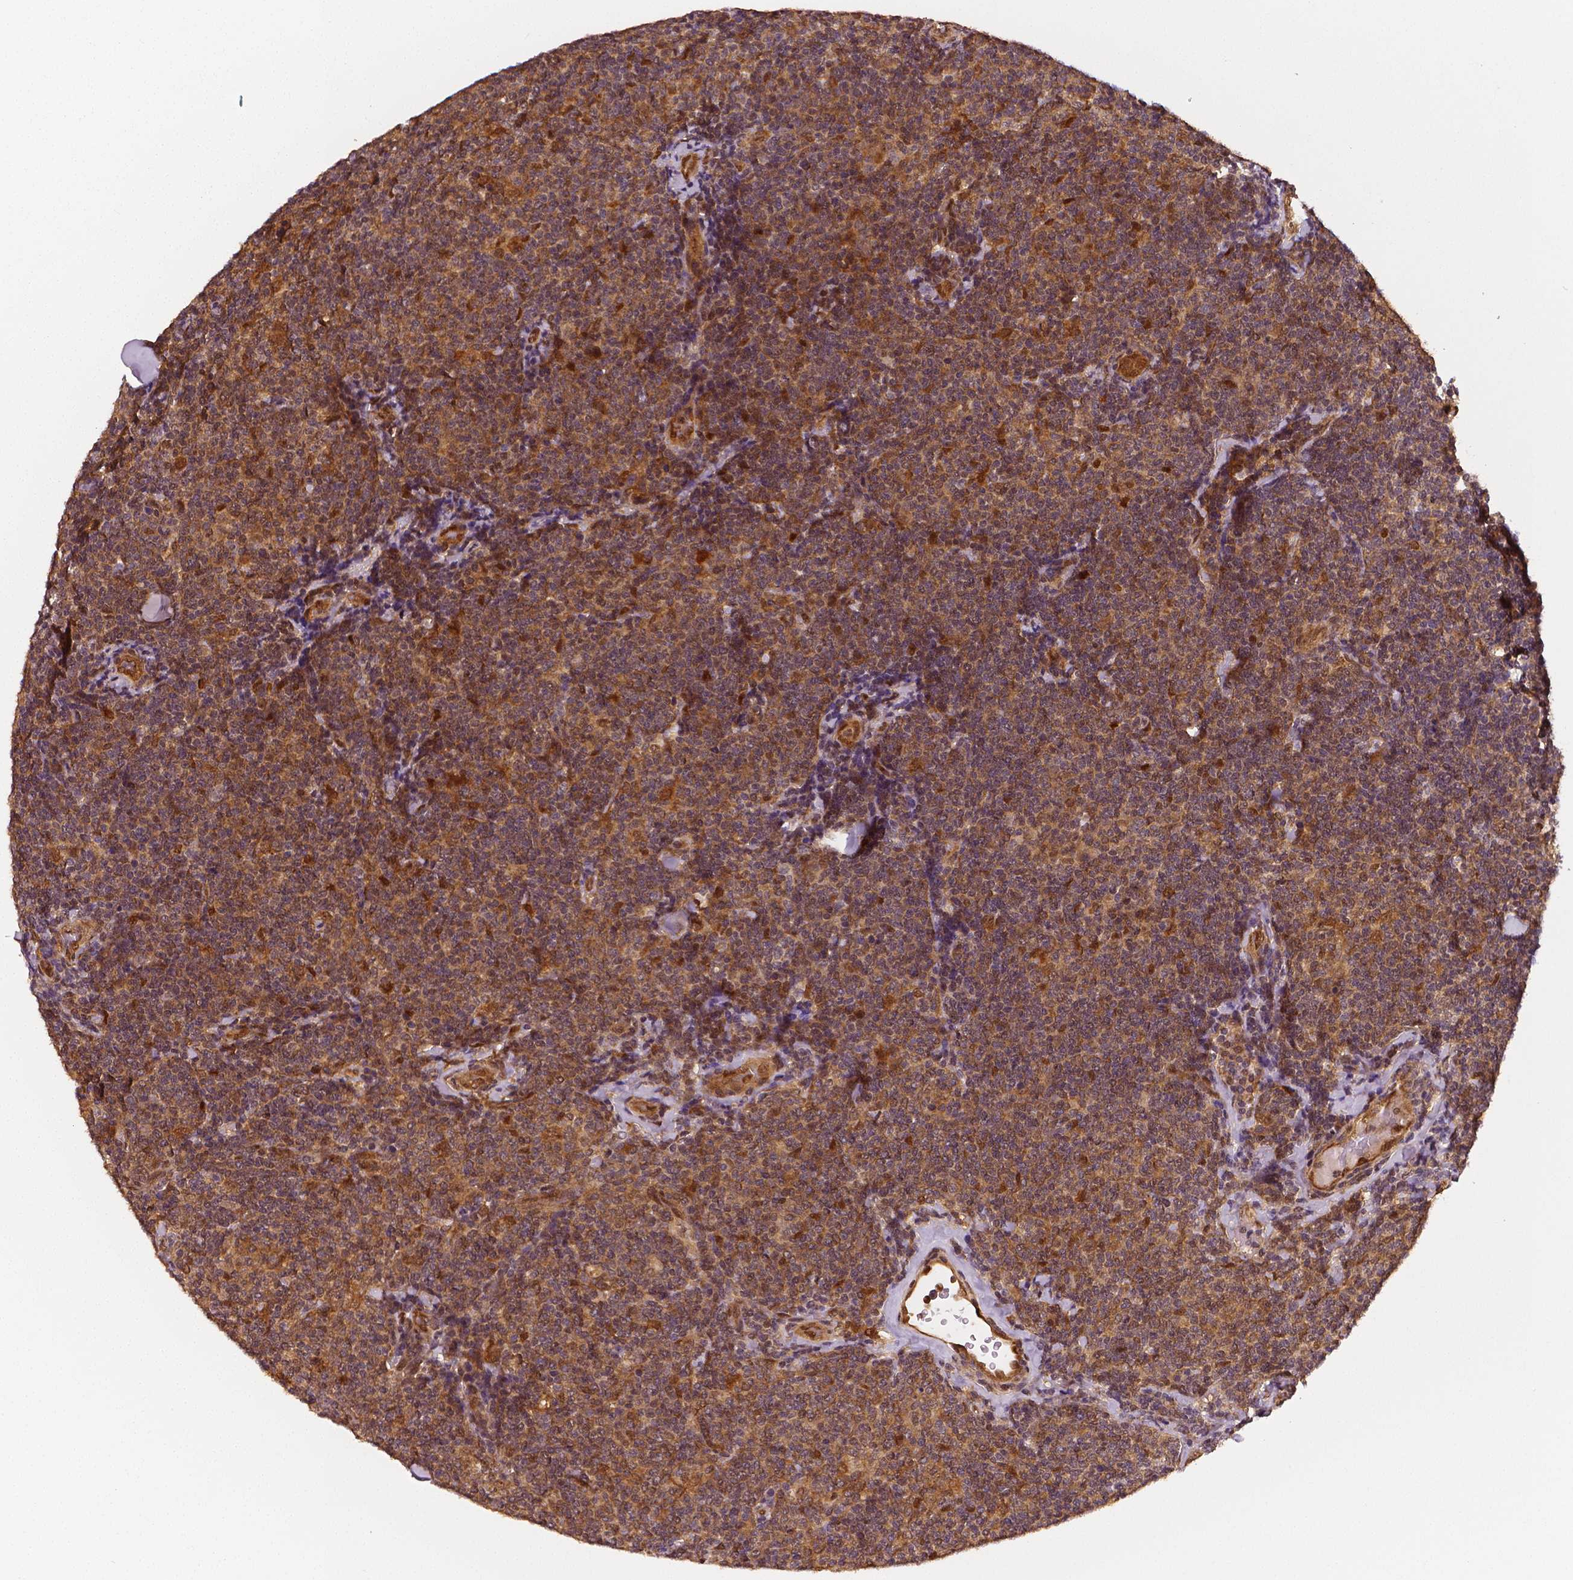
{"staining": {"intensity": "moderate", "quantity": ">75%", "location": "cytoplasmic/membranous"}, "tissue": "lymphoma", "cell_type": "Tumor cells", "image_type": "cancer", "snomed": [{"axis": "morphology", "description": "Malignant lymphoma, non-Hodgkin's type, Low grade"}, {"axis": "topography", "description": "Lymph node"}], "caption": "This image displays low-grade malignant lymphoma, non-Hodgkin's type stained with IHC to label a protein in brown. The cytoplasmic/membranous of tumor cells show moderate positivity for the protein. Nuclei are counter-stained blue.", "gene": "STAT3", "patient": {"sex": "female", "age": 56}}